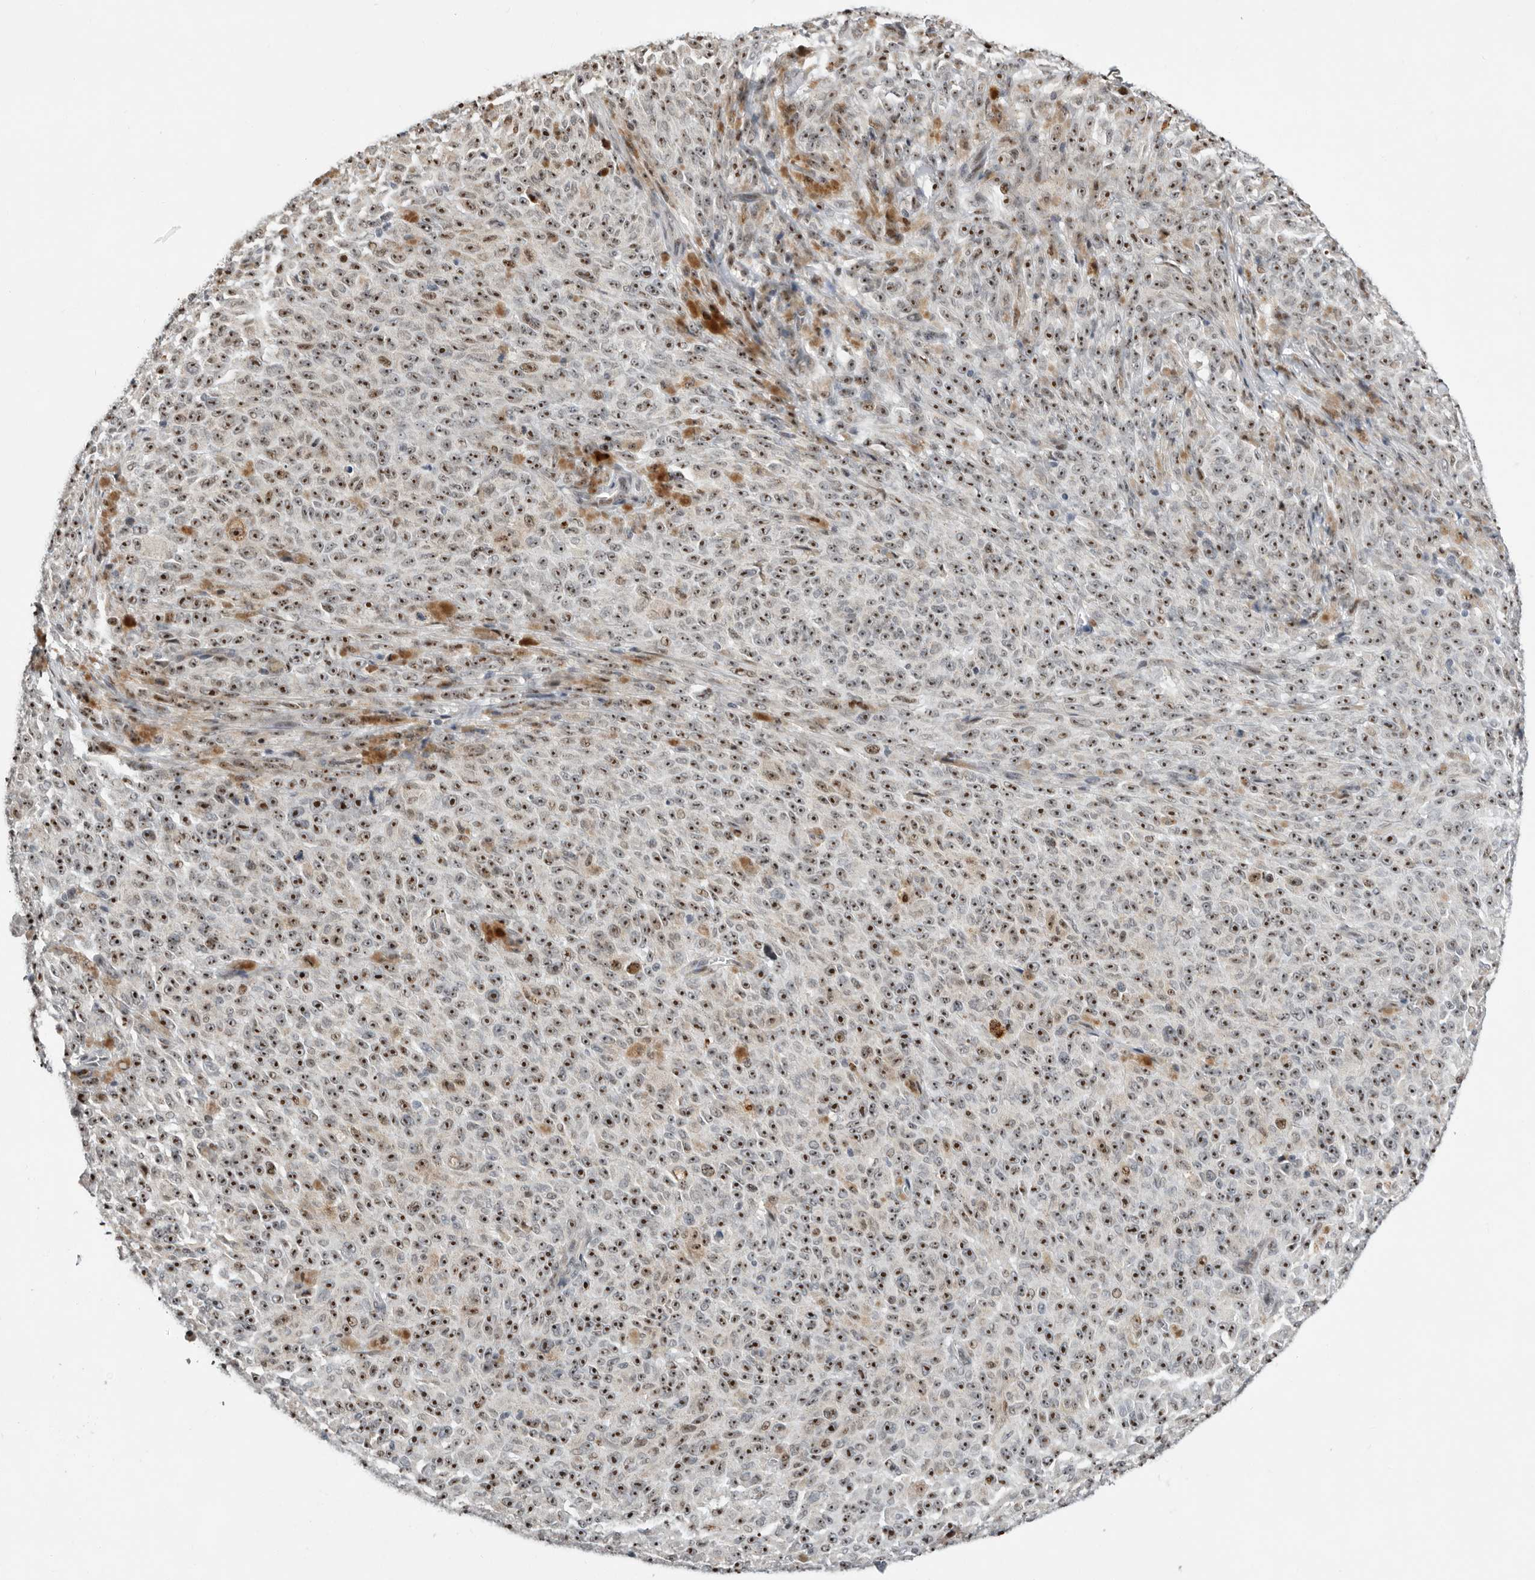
{"staining": {"intensity": "moderate", "quantity": ">75%", "location": "nuclear"}, "tissue": "melanoma", "cell_type": "Tumor cells", "image_type": "cancer", "snomed": [{"axis": "morphology", "description": "Malignant melanoma, NOS"}, {"axis": "topography", "description": "Skin"}], "caption": "Melanoma stained with immunohistochemistry (IHC) demonstrates moderate nuclear expression in approximately >75% of tumor cells. The protein of interest is shown in brown color, while the nuclei are stained blue.", "gene": "PCMTD1", "patient": {"sex": "female", "age": 82}}